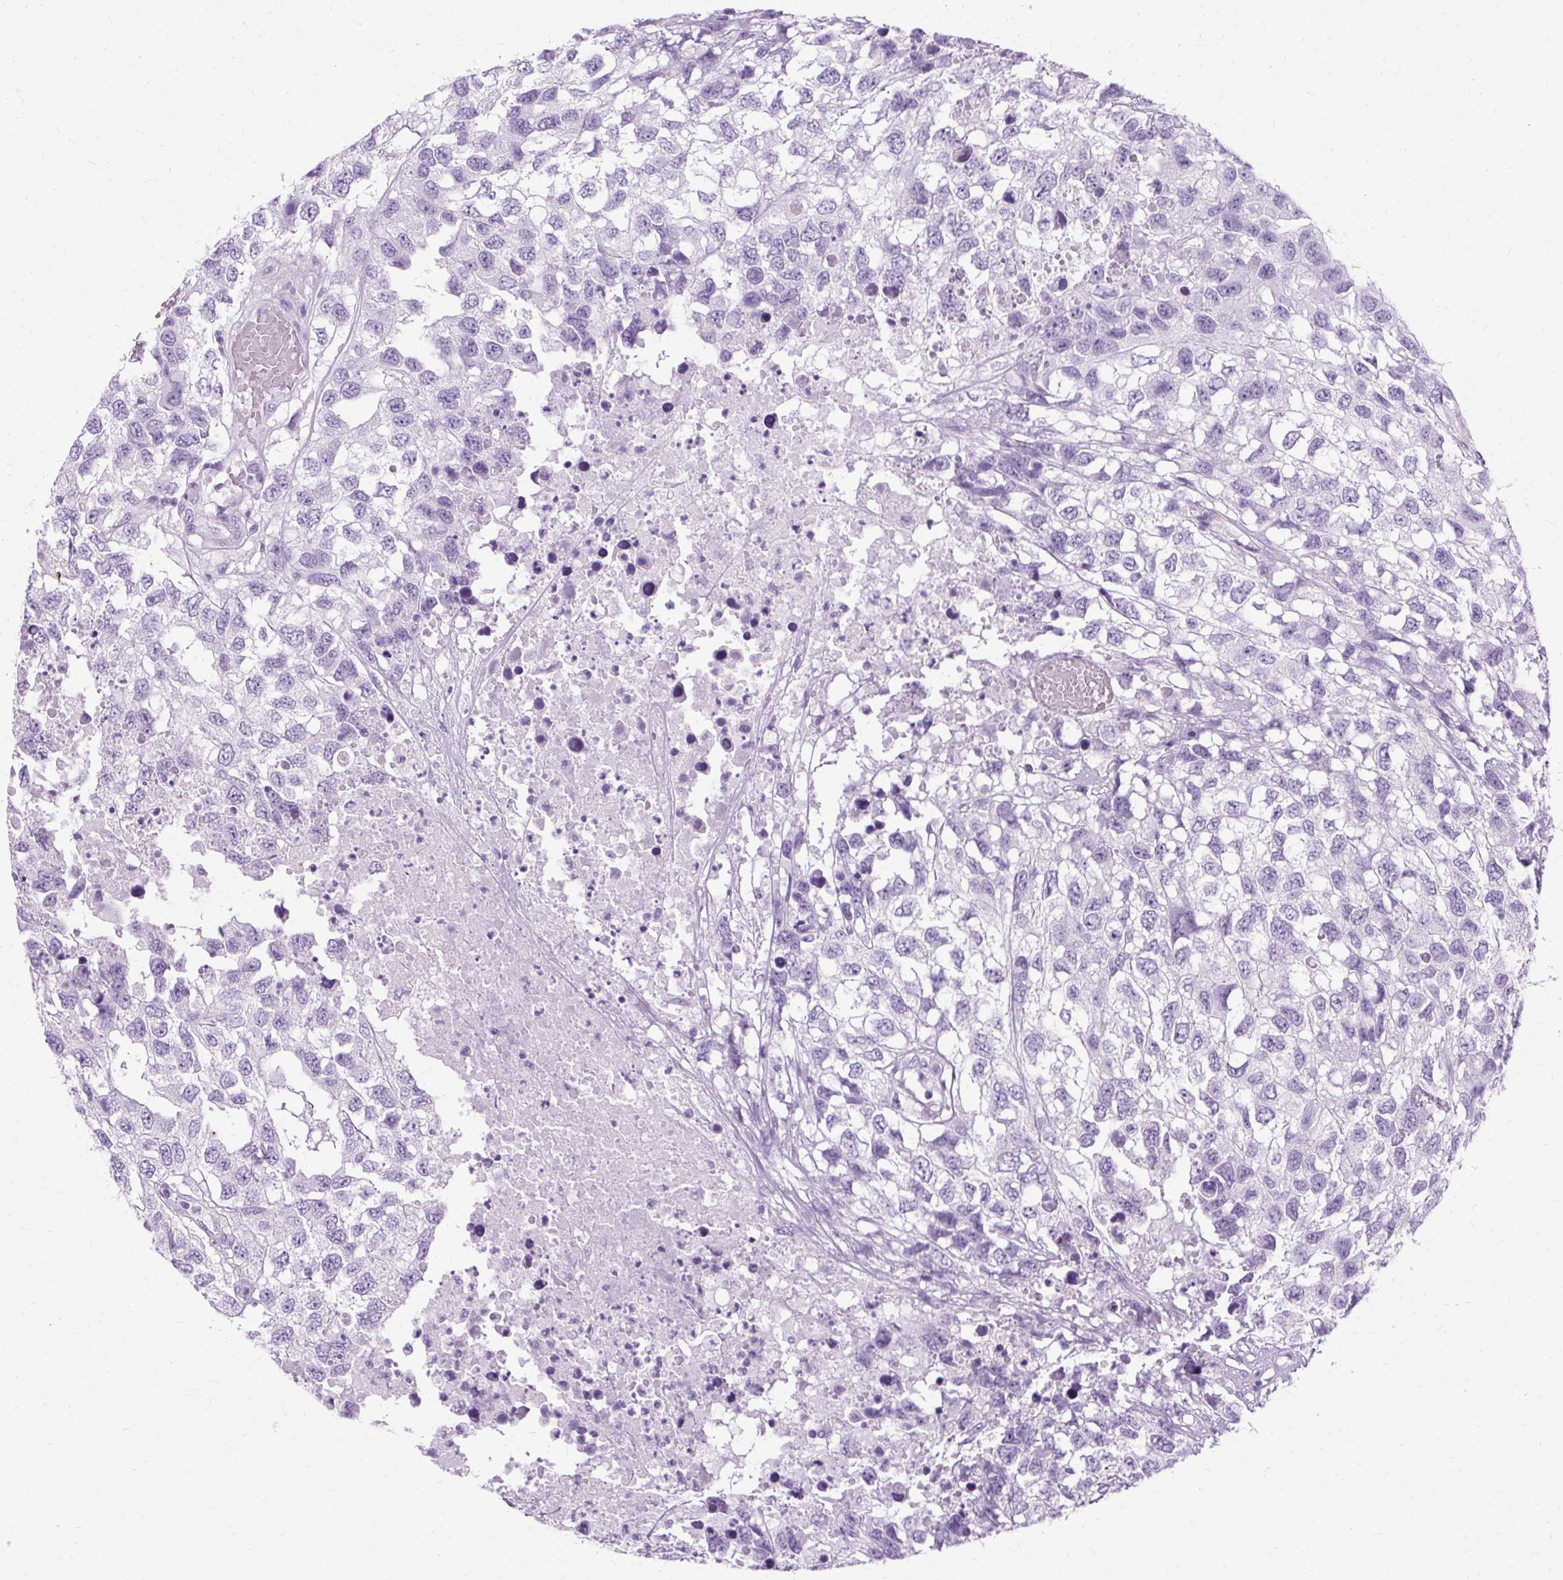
{"staining": {"intensity": "negative", "quantity": "none", "location": "none"}, "tissue": "testis cancer", "cell_type": "Tumor cells", "image_type": "cancer", "snomed": [{"axis": "morphology", "description": "Carcinoma, Embryonal, NOS"}, {"axis": "topography", "description": "Testis"}], "caption": "Testis cancer stained for a protein using immunohistochemistry demonstrates no expression tumor cells.", "gene": "B3GNT4", "patient": {"sex": "male", "age": 83}}